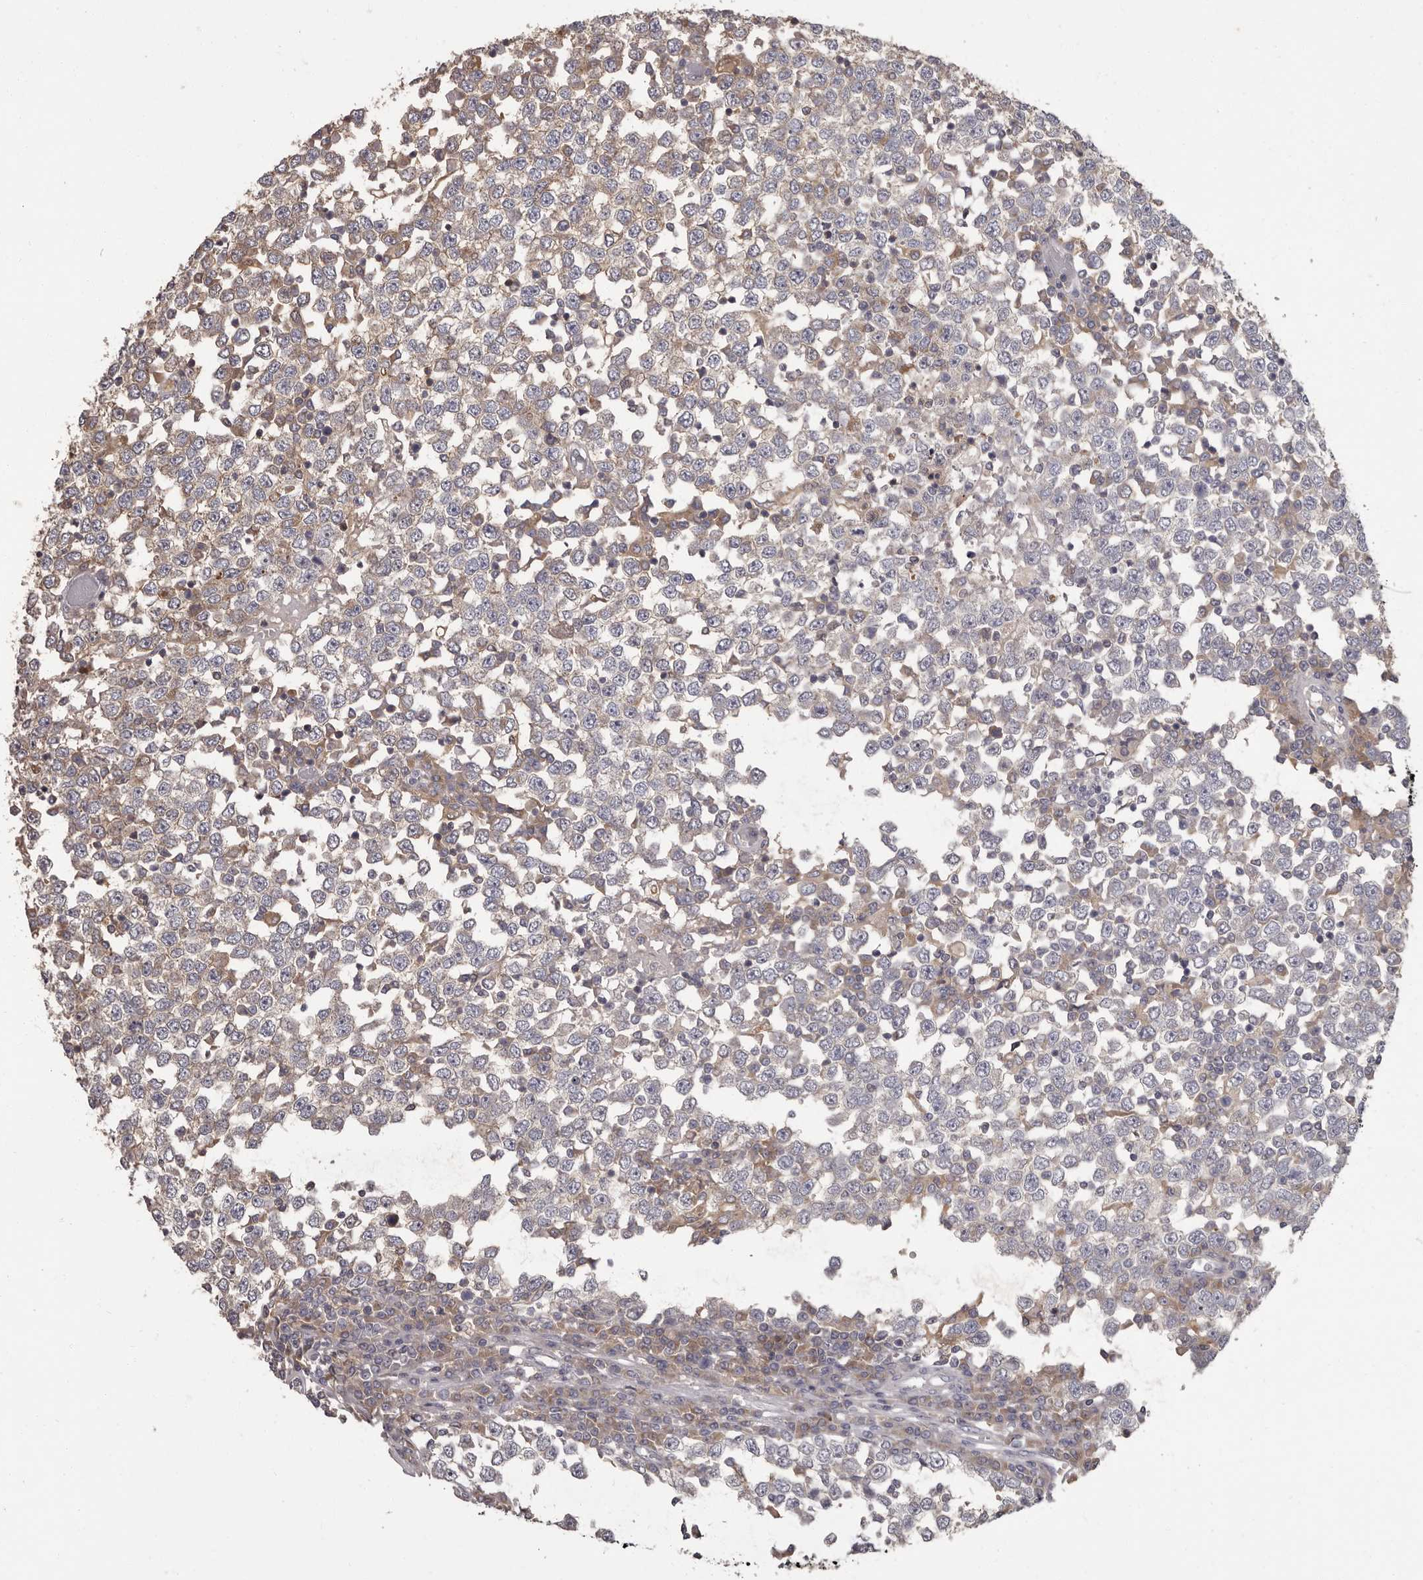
{"staining": {"intensity": "weak", "quantity": "<25%", "location": "cytoplasmic/membranous"}, "tissue": "testis cancer", "cell_type": "Tumor cells", "image_type": "cancer", "snomed": [{"axis": "morphology", "description": "Seminoma, NOS"}, {"axis": "topography", "description": "Testis"}], "caption": "Testis cancer stained for a protein using immunohistochemistry displays no expression tumor cells.", "gene": "APEH", "patient": {"sex": "male", "age": 65}}